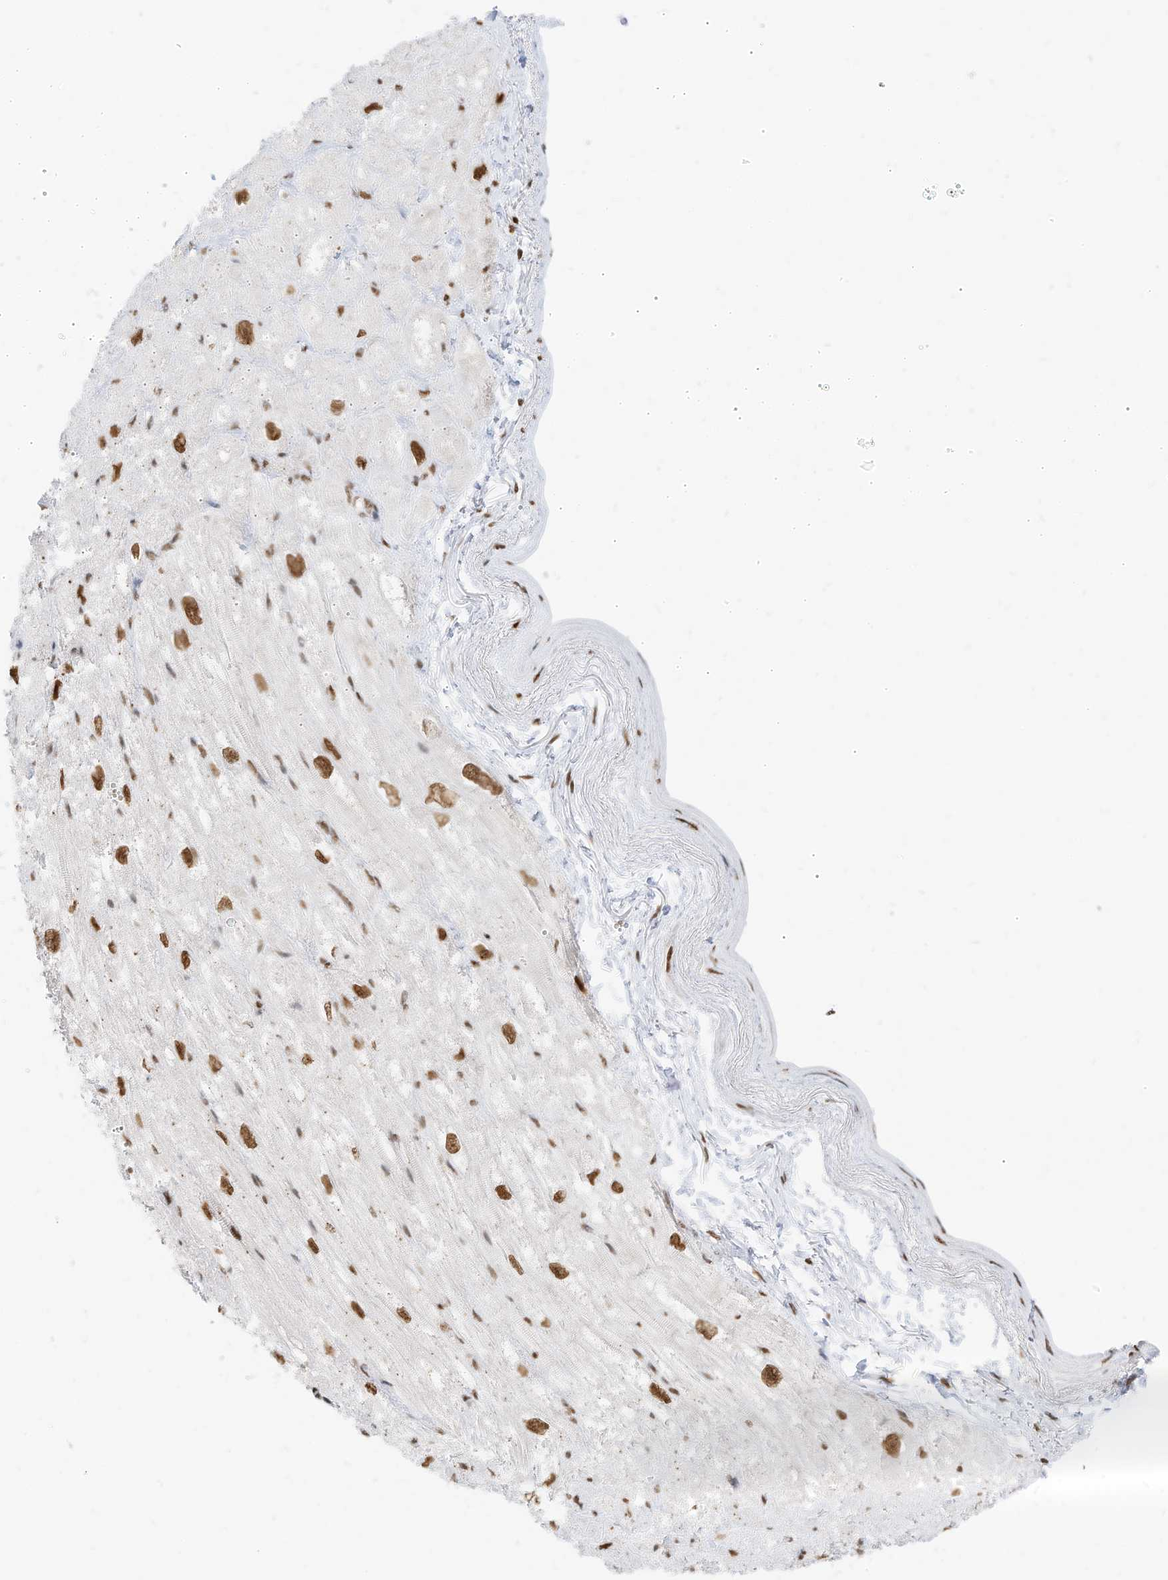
{"staining": {"intensity": "moderate", "quantity": ">75%", "location": "nuclear"}, "tissue": "heart muscle", "cell_type": "Cardiomyocytes", "image_type": "normal", "snomed": [{"axis": "morphology", "description": "Normal tissue, NOS"}, {"axis": "topography", "description": "Heart"}], "caption": "Brown immunohistochemical staining in normal human heart muscle reveals moderate nuclear positivity in about >75% of cardiomyocytes. Nuclei are stained in blue.", "gene": "SMARCA2", "patient": {"sex": "male", "age": 50}}